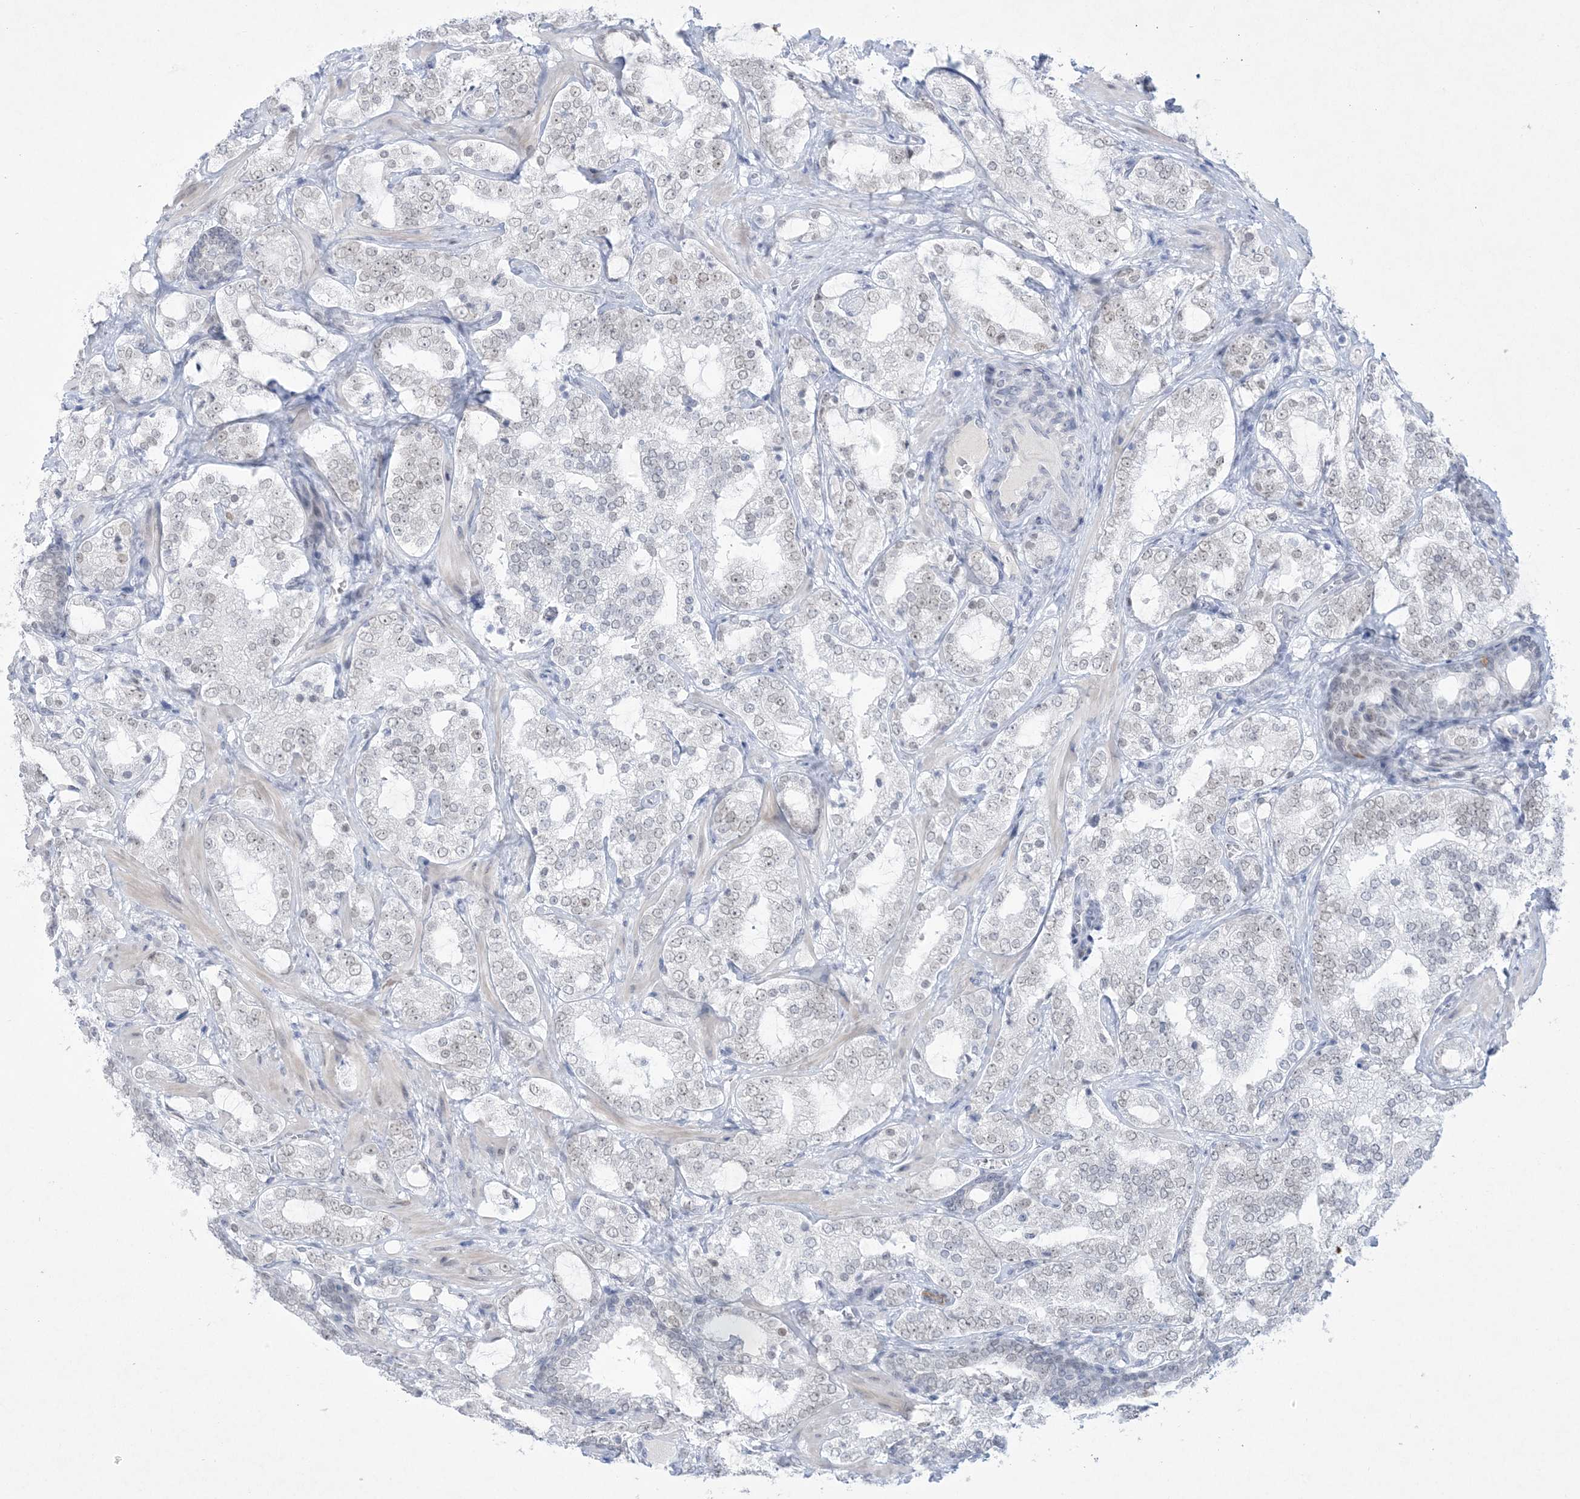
{"staining": {"intensity": "weak", "quantity": "<25%", "location": "nuclear"}, "tissue": "prostate cancer", "cell_type": "Tumor cells", "image_type": "cancer", "snomed": [{"axis": "morphology", "description": "Adenocarcinoma, High grade"}, {"axis": "topography", "description": "Prostate"}], "caption": "IHC micrograph of neoplastic tissue: human prostate adenocarcinoma (high-grade) stained with DAB displays no significant protein staining in tumor cells.", "gene": "HOMEZ", "patient": {"sex": "male", "age": 64}}